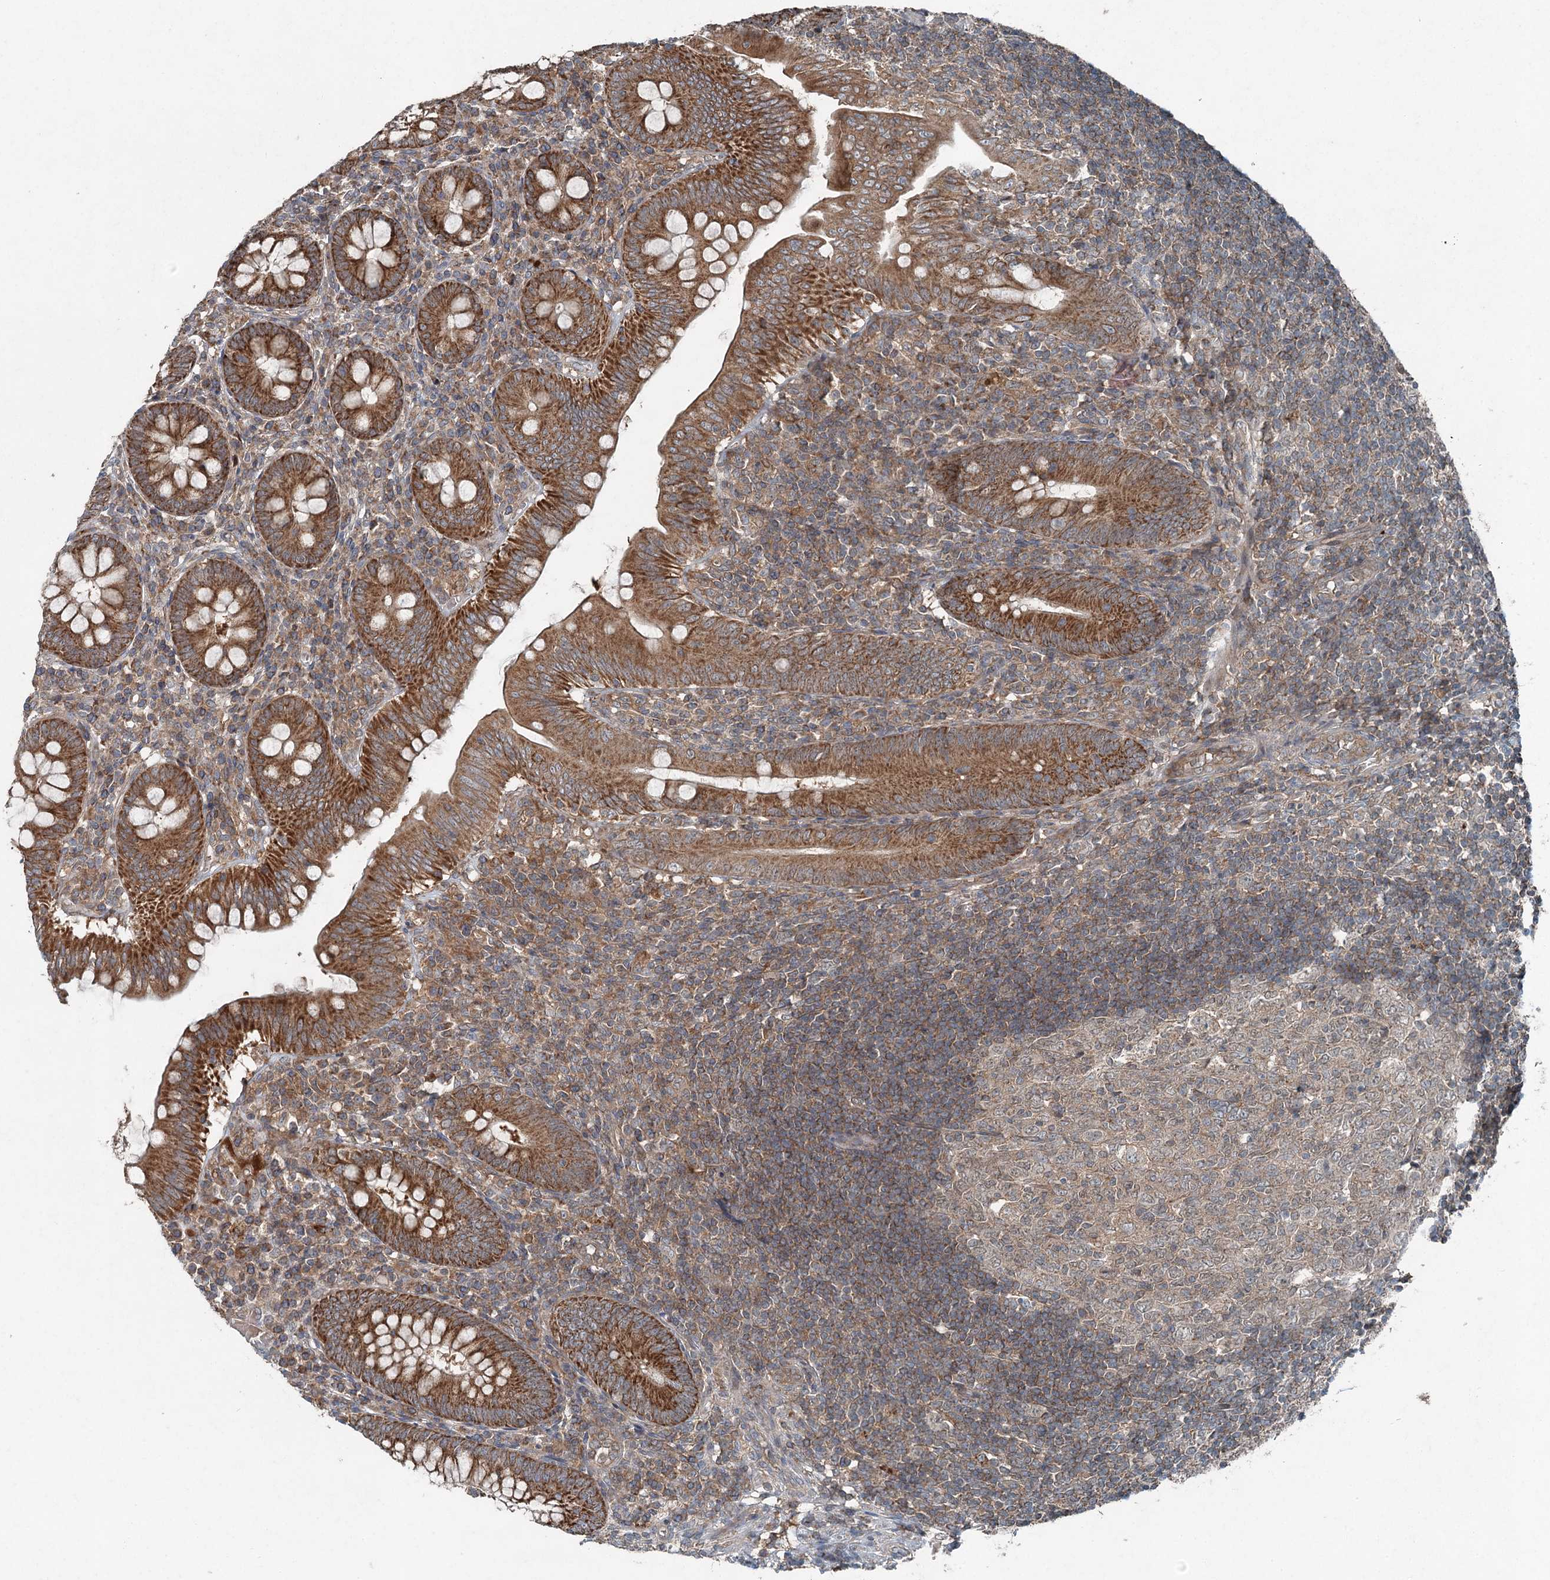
{"staining": {"intensity": "strong", "quantity": ">75%", "location": "cytoplasmic/membranous"}, "tissue": "appendix", "cell_type": "Glandular cells", "image_type": "normal", "snomed": [{"axis": "morphology", "description": "Normal tissue, NOS"}, {"axis": "topography", "description": "Appendix"}], "caption": "Immunohistochemical staining of unremarkable appendix shows >75% levels of strong cytoplasmic/membranous protein positivity in approximately >75% of glandular cells. Using DAB (brown) and hematoxylin (blue) stains, captured at high magnification using brightfield microscopy.", "gene": "SKIC3", "patient": {"sex": "male", "age": 14}}